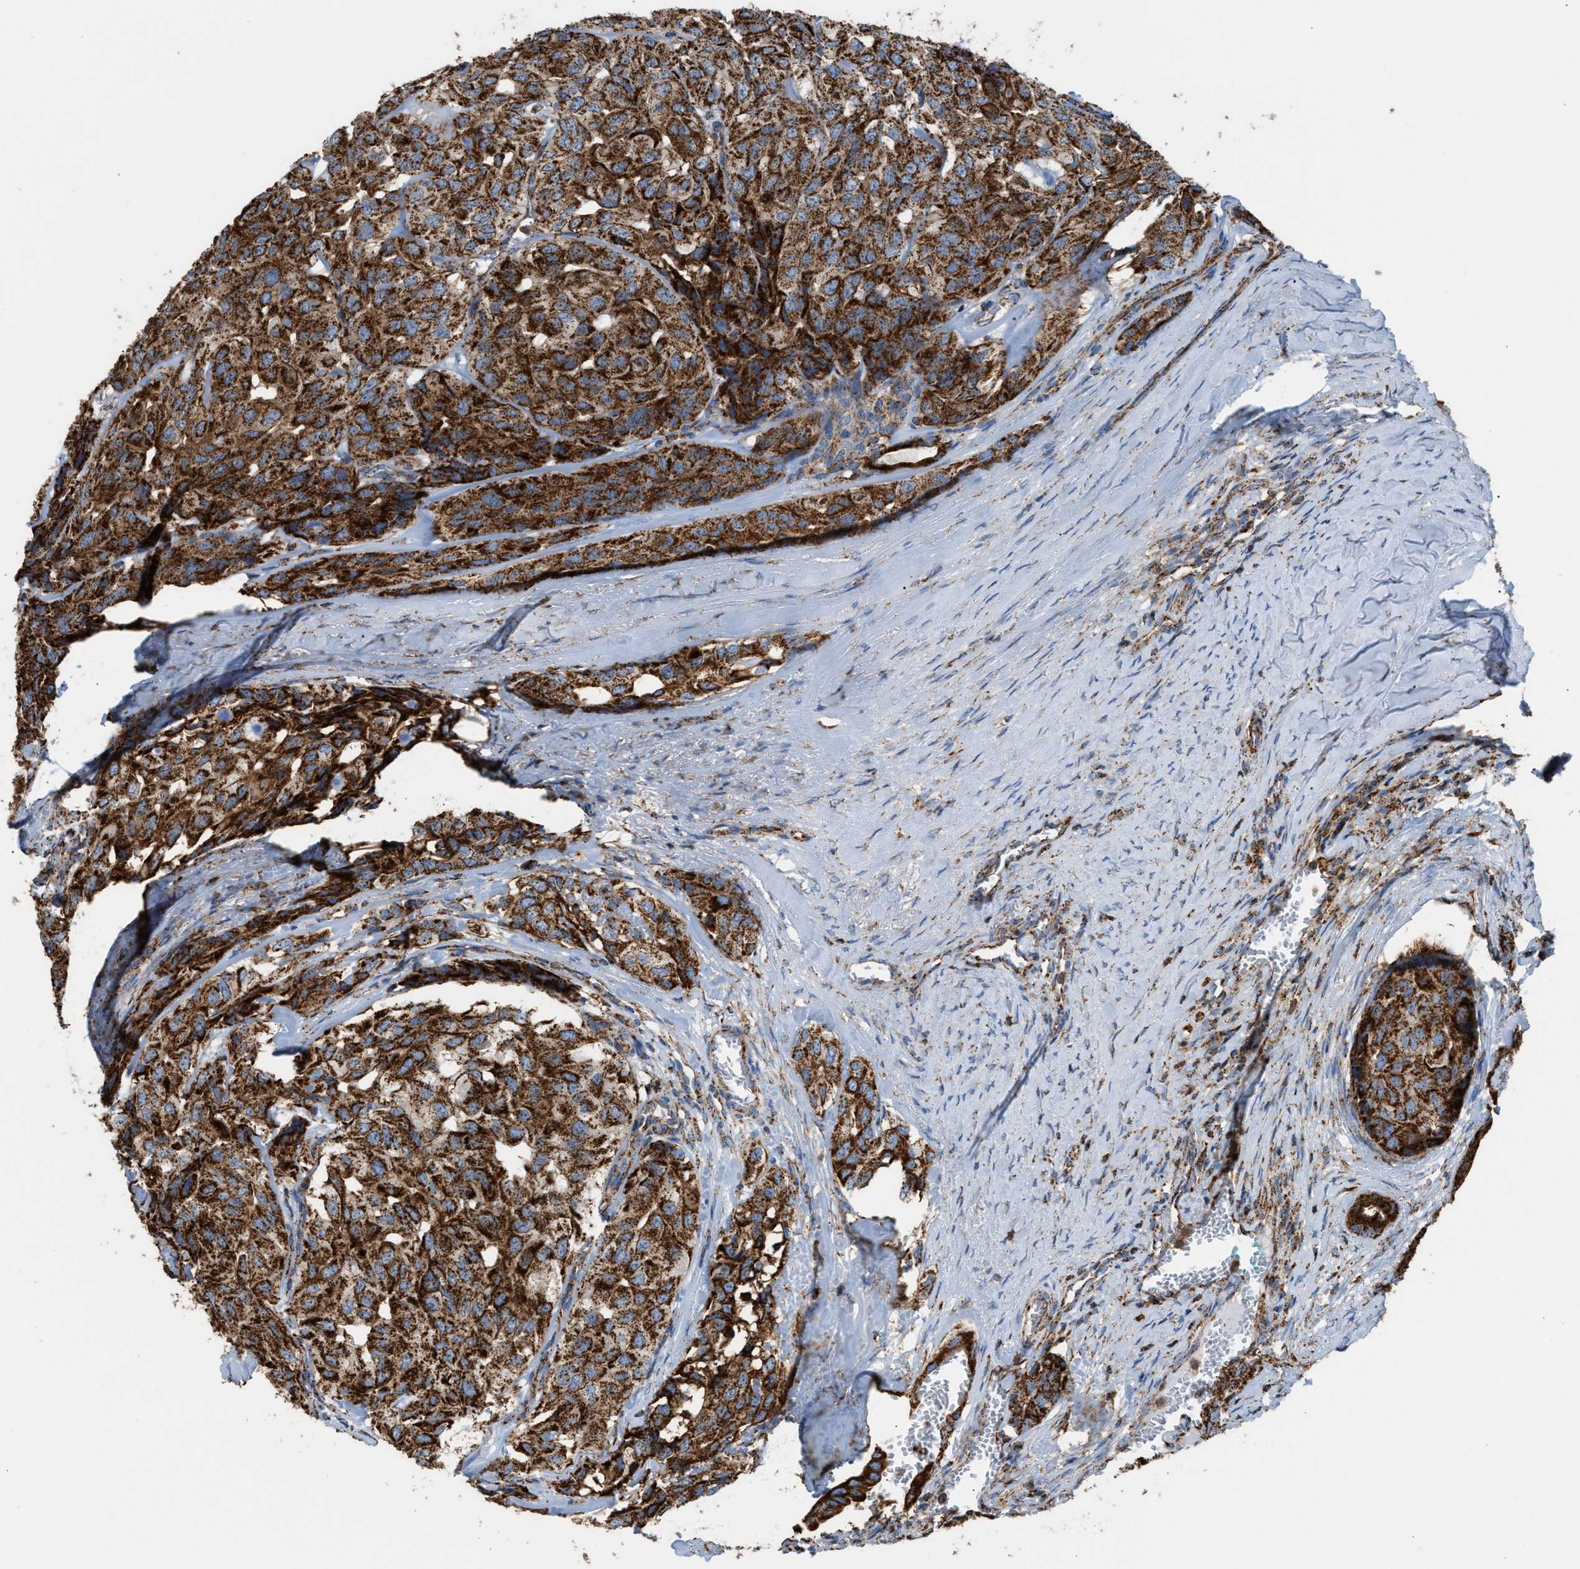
{"staining": {"intensity": "strong", "quantity": ">75%", "location": "cytoplasmic/membranous"}, "tissue": "head and neck cancer", "cell_type": "Tumor cells", "image_type": "cancer", "snomed": [{"axis": "morphology", "description": "Adenocarcinoma, NOS"}, {"axis": "topography", "description": "Salivary gland, NOS"}, {"axis": "topography", "description": "Head-Neck"}], "caption": "Tumor cells display high levels of strong cytoplasmic/membranous expression in about >75% of cells in human head and neck adenocarcinoma.", "gene": "ECHS1", "patient": {"sex": "female", "age": 76}}